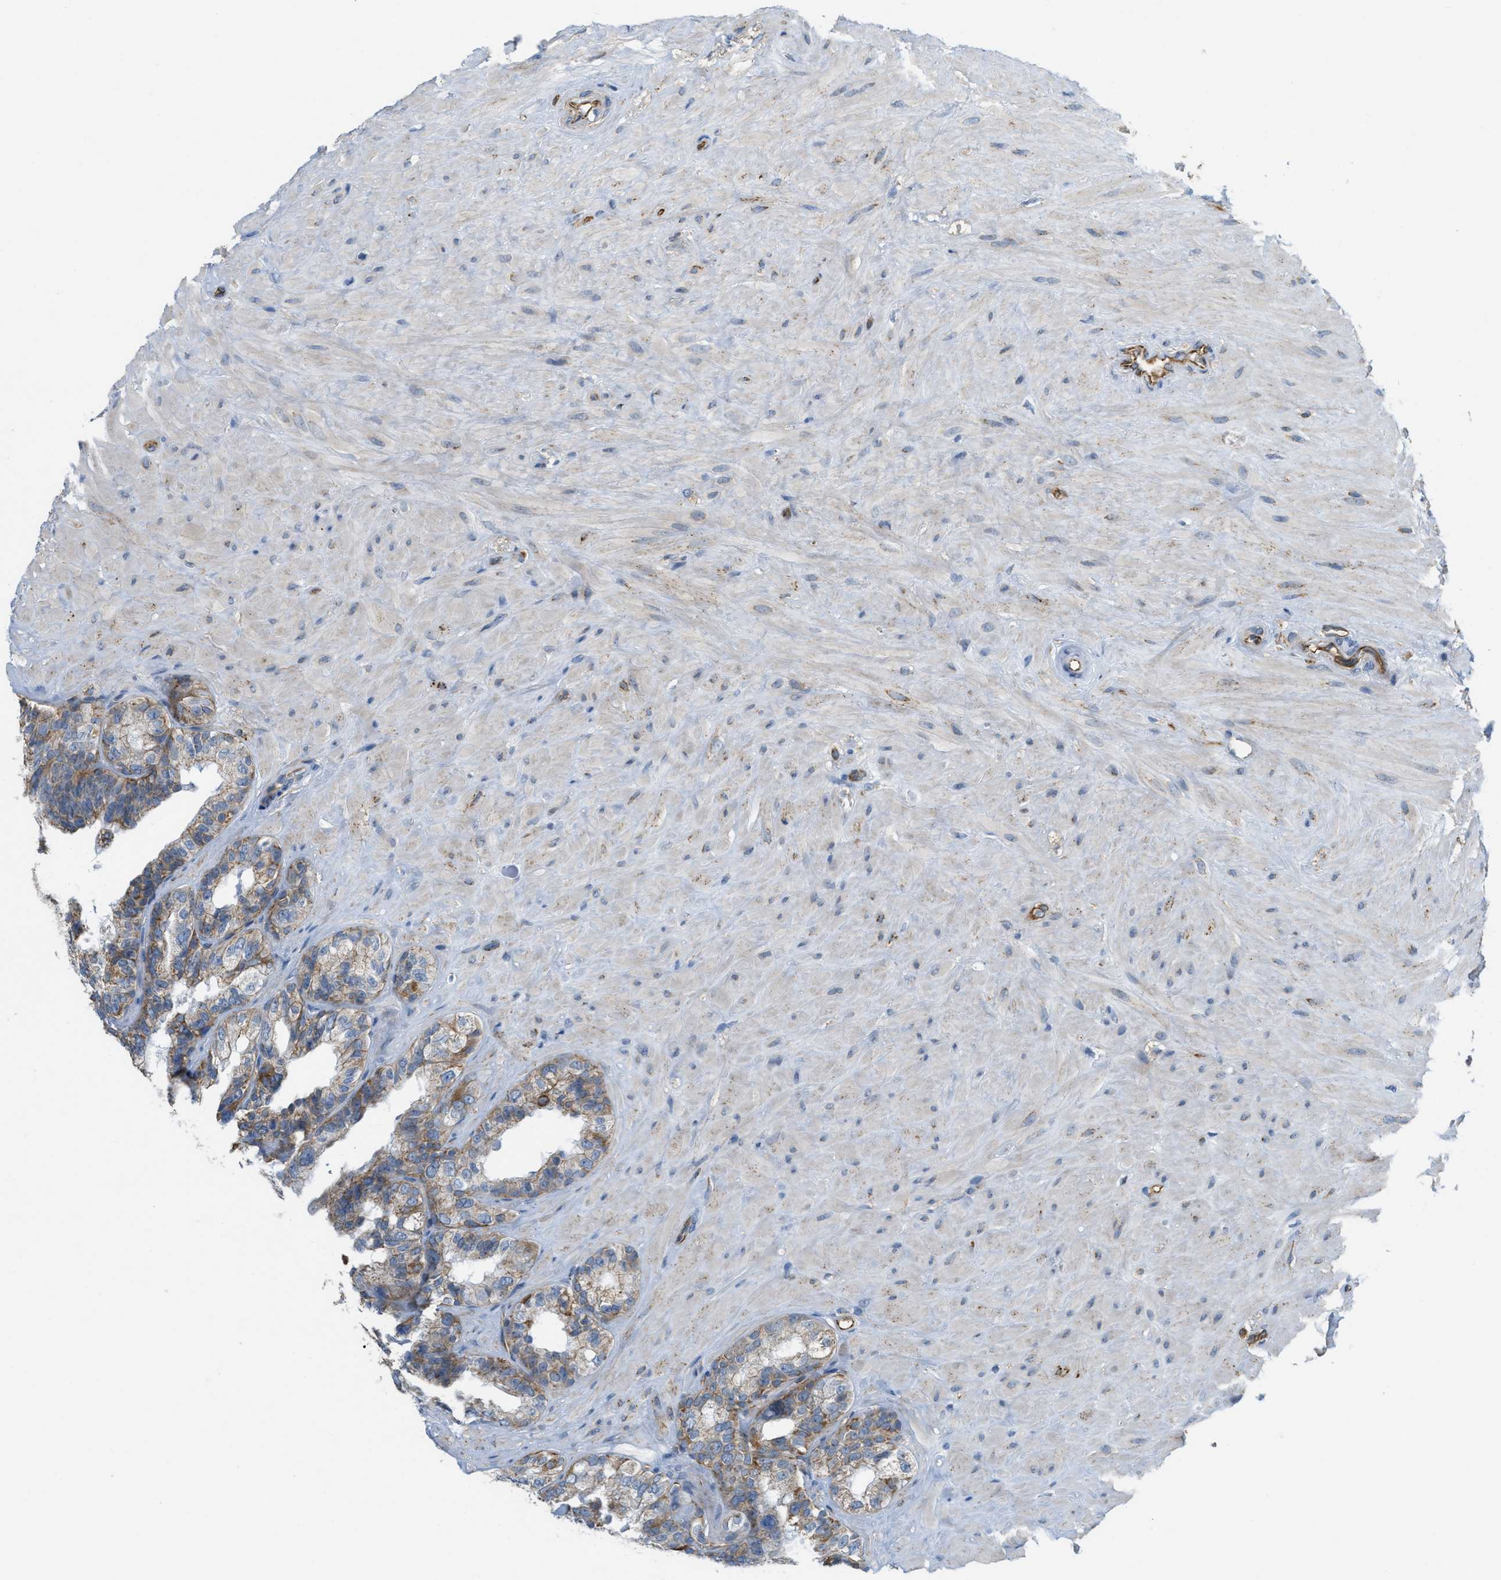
{"staining": {"intensity": "strong", "quantity": ">75%", "location": "cytoplasmic/membranous"}, "tissue": "seminal vesicle", "cell_type": "Glandular cells", "image_type": "normal", "snomed": [{"axis": "morphology", "description": "Normal tissue, NOS"}, {"axis": "topography", "description": "Seminal veicle"}], "caption": "Immunohistochemical staining of normal seminal vesicle reveals high levels of strong cytoplasmic/membranous staining in approximately >75% of glandular cells.", "gene": "BTN3A1", "patient": {"sex": "male", "age": 68}}